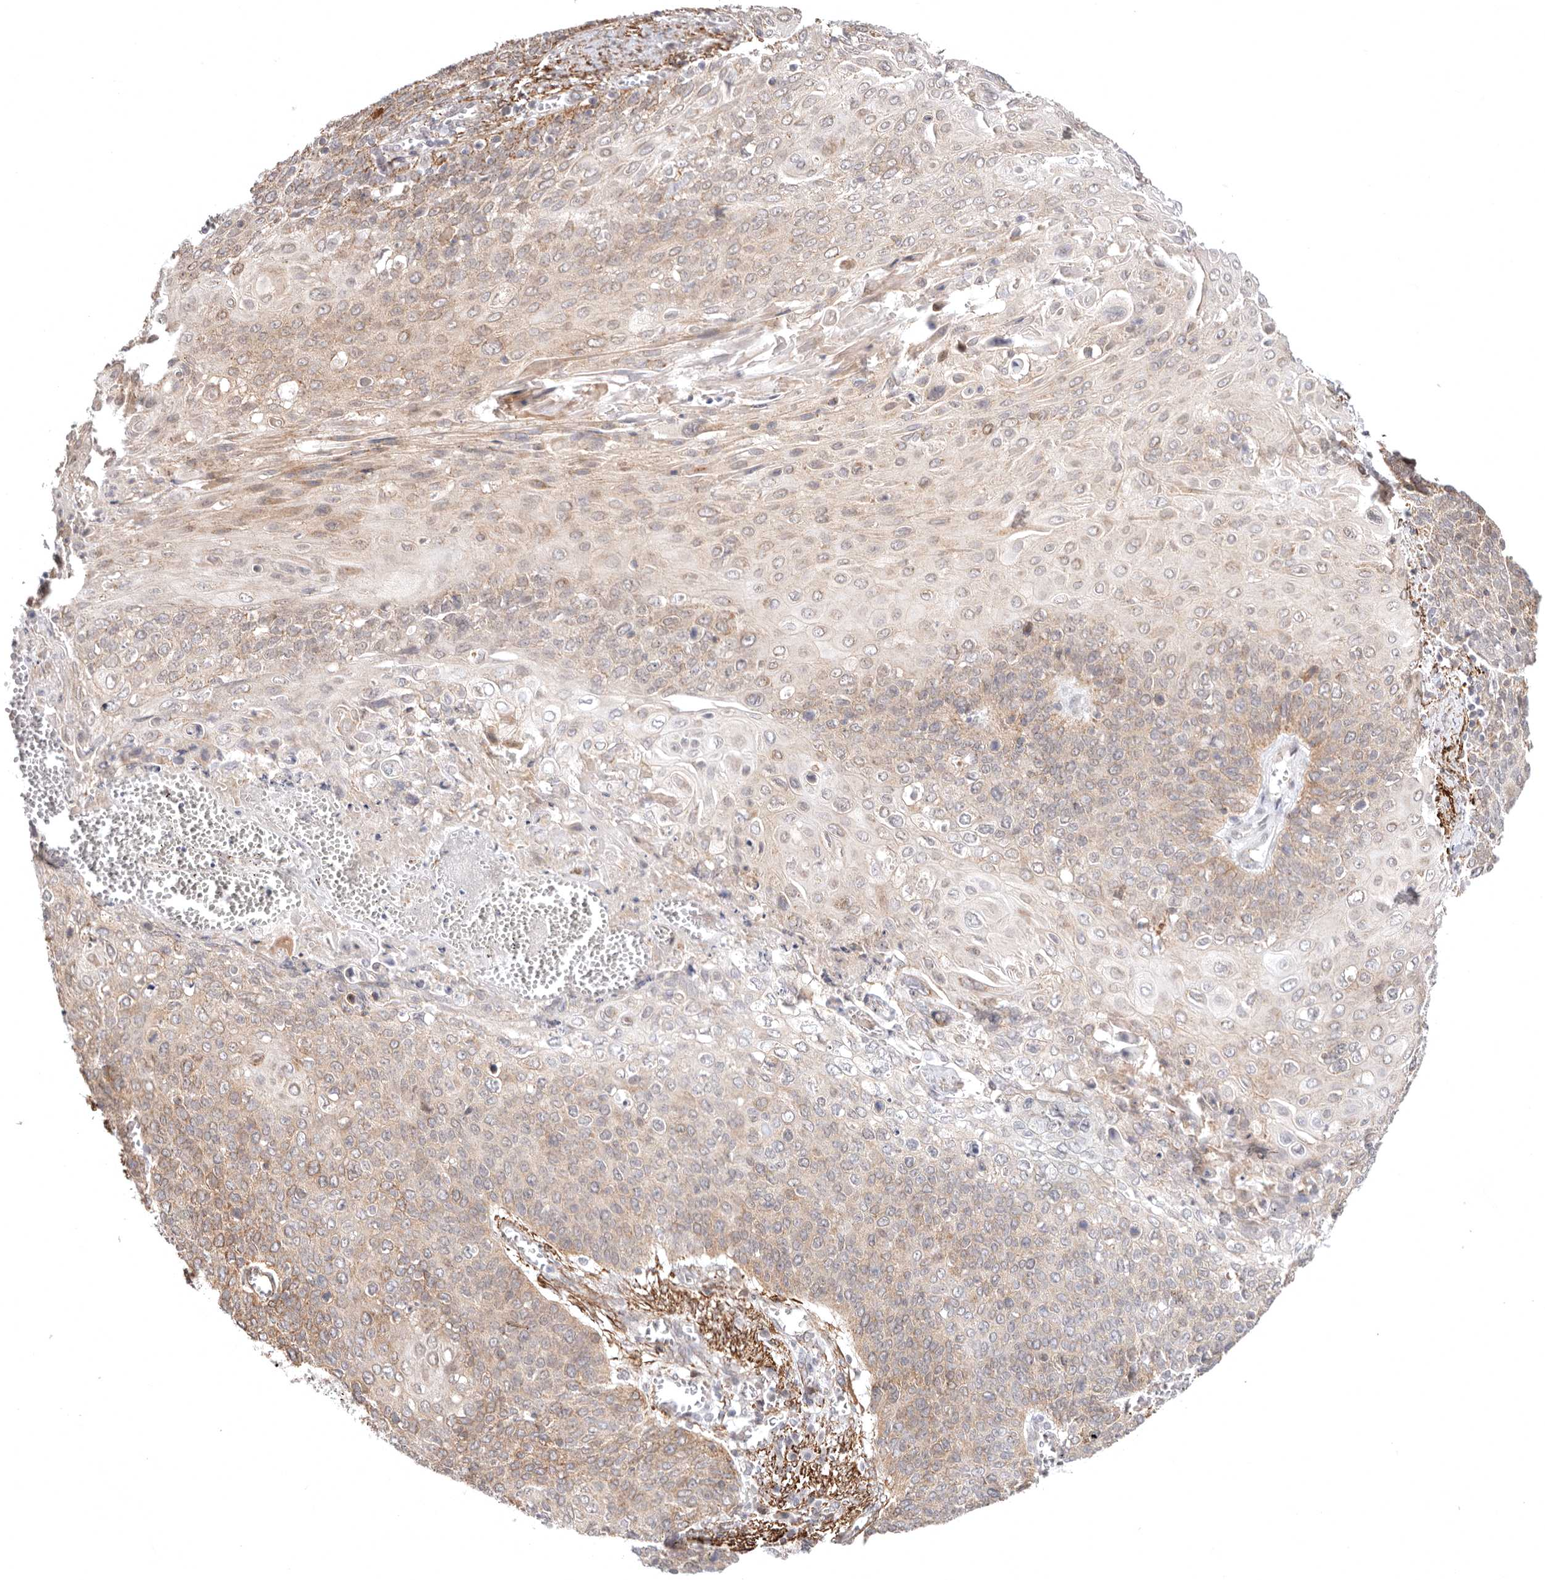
{"staining": {"intensity": "weak", "quantity": "25%-75%", "location": "cytoplasmic/membranous"}, "tissue": "cervical cancer", "cell_type": "Tumor cells", "image_type": "cancer", "snomed": [{"axis": "morphology", "description": "Squamous cell carcinoma, NOS"}, {"axis": "topography", "description": "Cervix"}], "caption": "Protein staining shows weak cytoplasmic/membranous staining in approximately 25%-75% of tumor cells in cervical cancer.", "gene": "SZT2", "patient": {"sex": "female", "age": 39}}